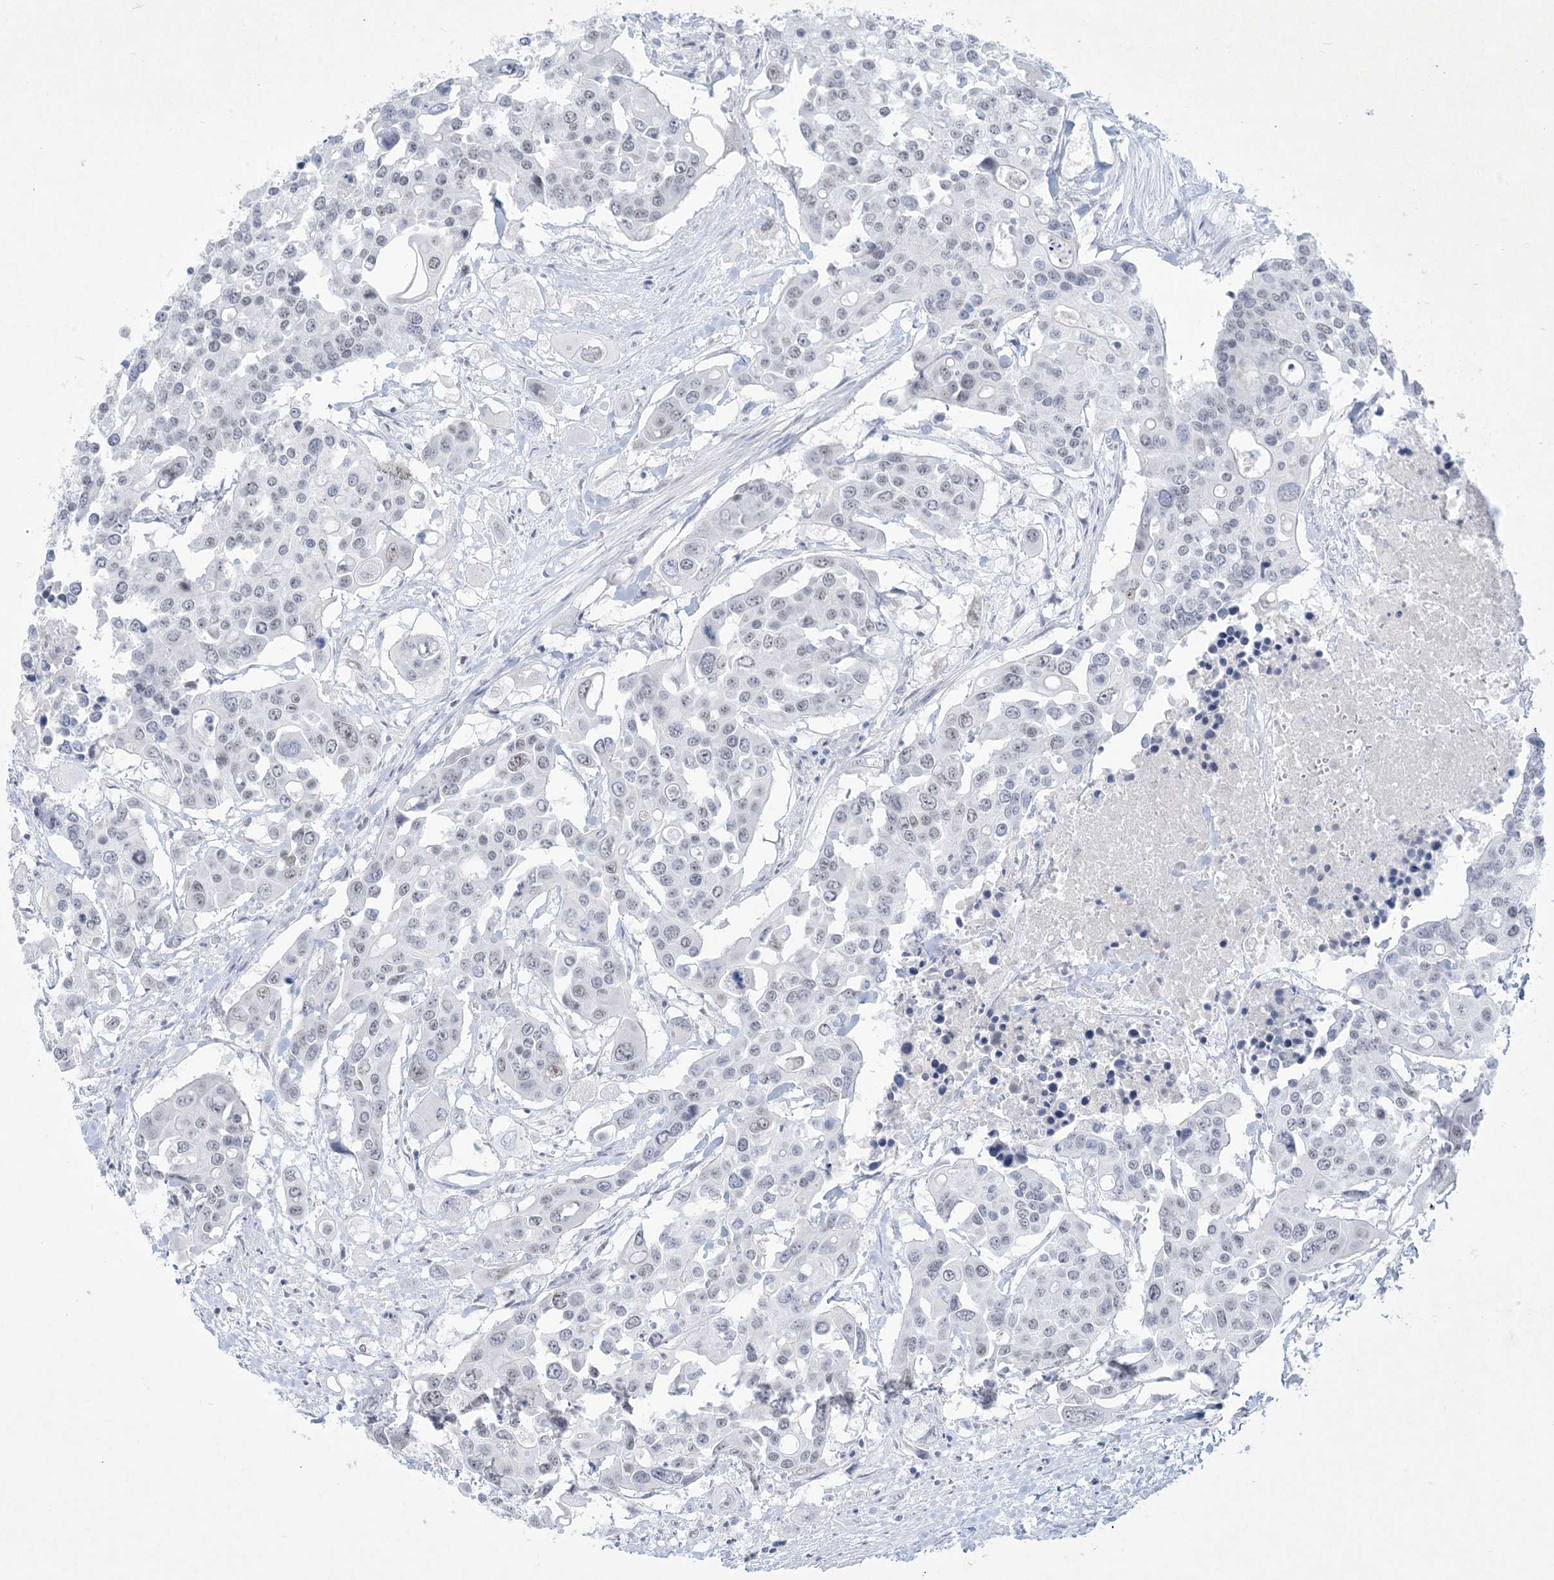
{"staining": {"intensity": "negative", "quantity": "none", "location": "none"}, "tissue": "colorectal cancer", "cell_type": "Tumor cells", "image_type": "cancer", "snomed": [{"axis": "morphology", "description": "Adenocarcinoma, NOS"}, {"axis": "topography", "description": "Colon"}], "caption": "Image shows no significant protein staining in tumor cells of colorectal cancer.", "gene": "HOMEZ", "patient": {"sex": "male", "age": 77}}